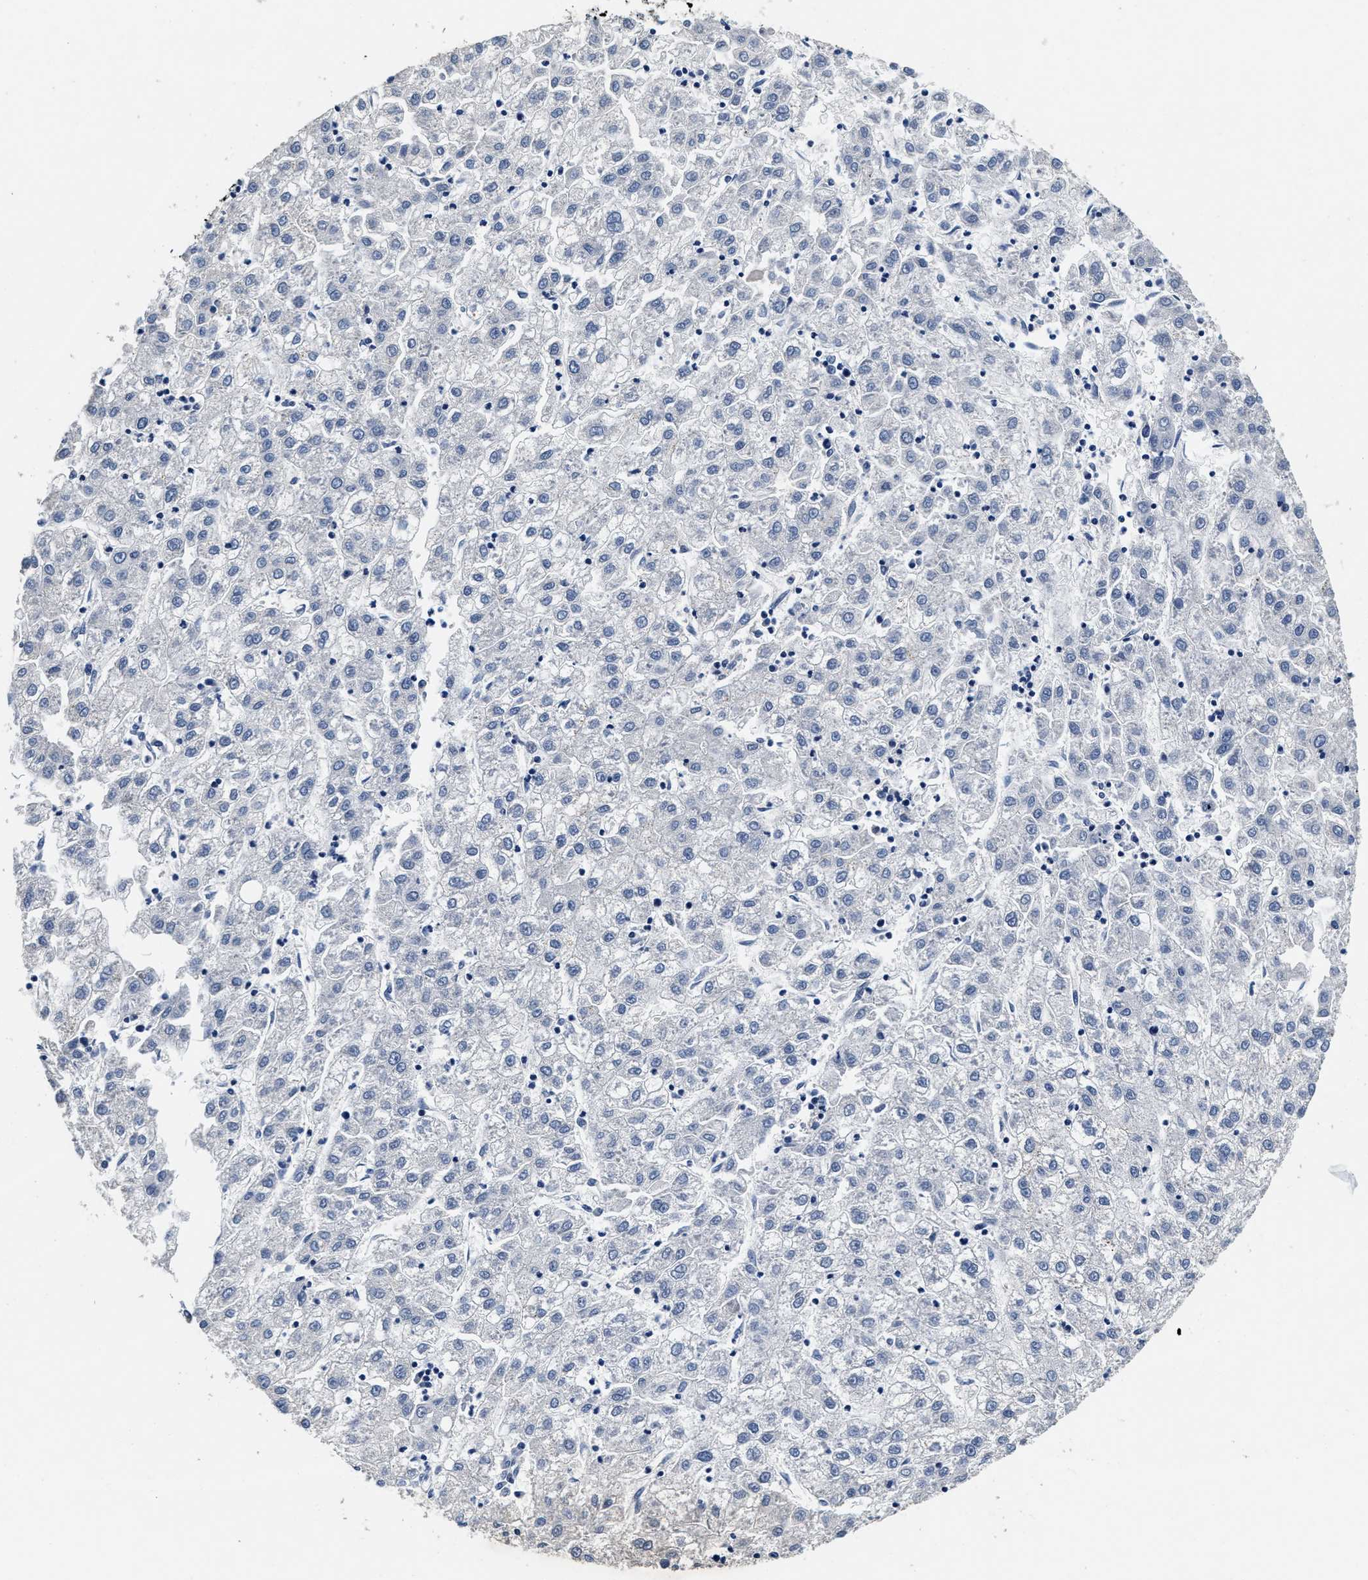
{"staining": {"intensity": "negative", "quantity": "none", "location": "none"}, "tissue": "liver cancer", "cell_type": "Tumor cells", "image_type": "cancer", "snomed": [{"axis": "morphology", "description": "Carcinoma, Hepatocellular, NOS"}, {"axis": "topography", "description": "Liver"}], "caption": "Image shows no protein expression in tumor cells of liver hepatocellular carcinoma tissue. (DAB (3,3'-diaminobenzidine) immunohistochemistry, high magnification).", "gene": "ANKIB1", "patient": {"sex": "male", "age": 72}}